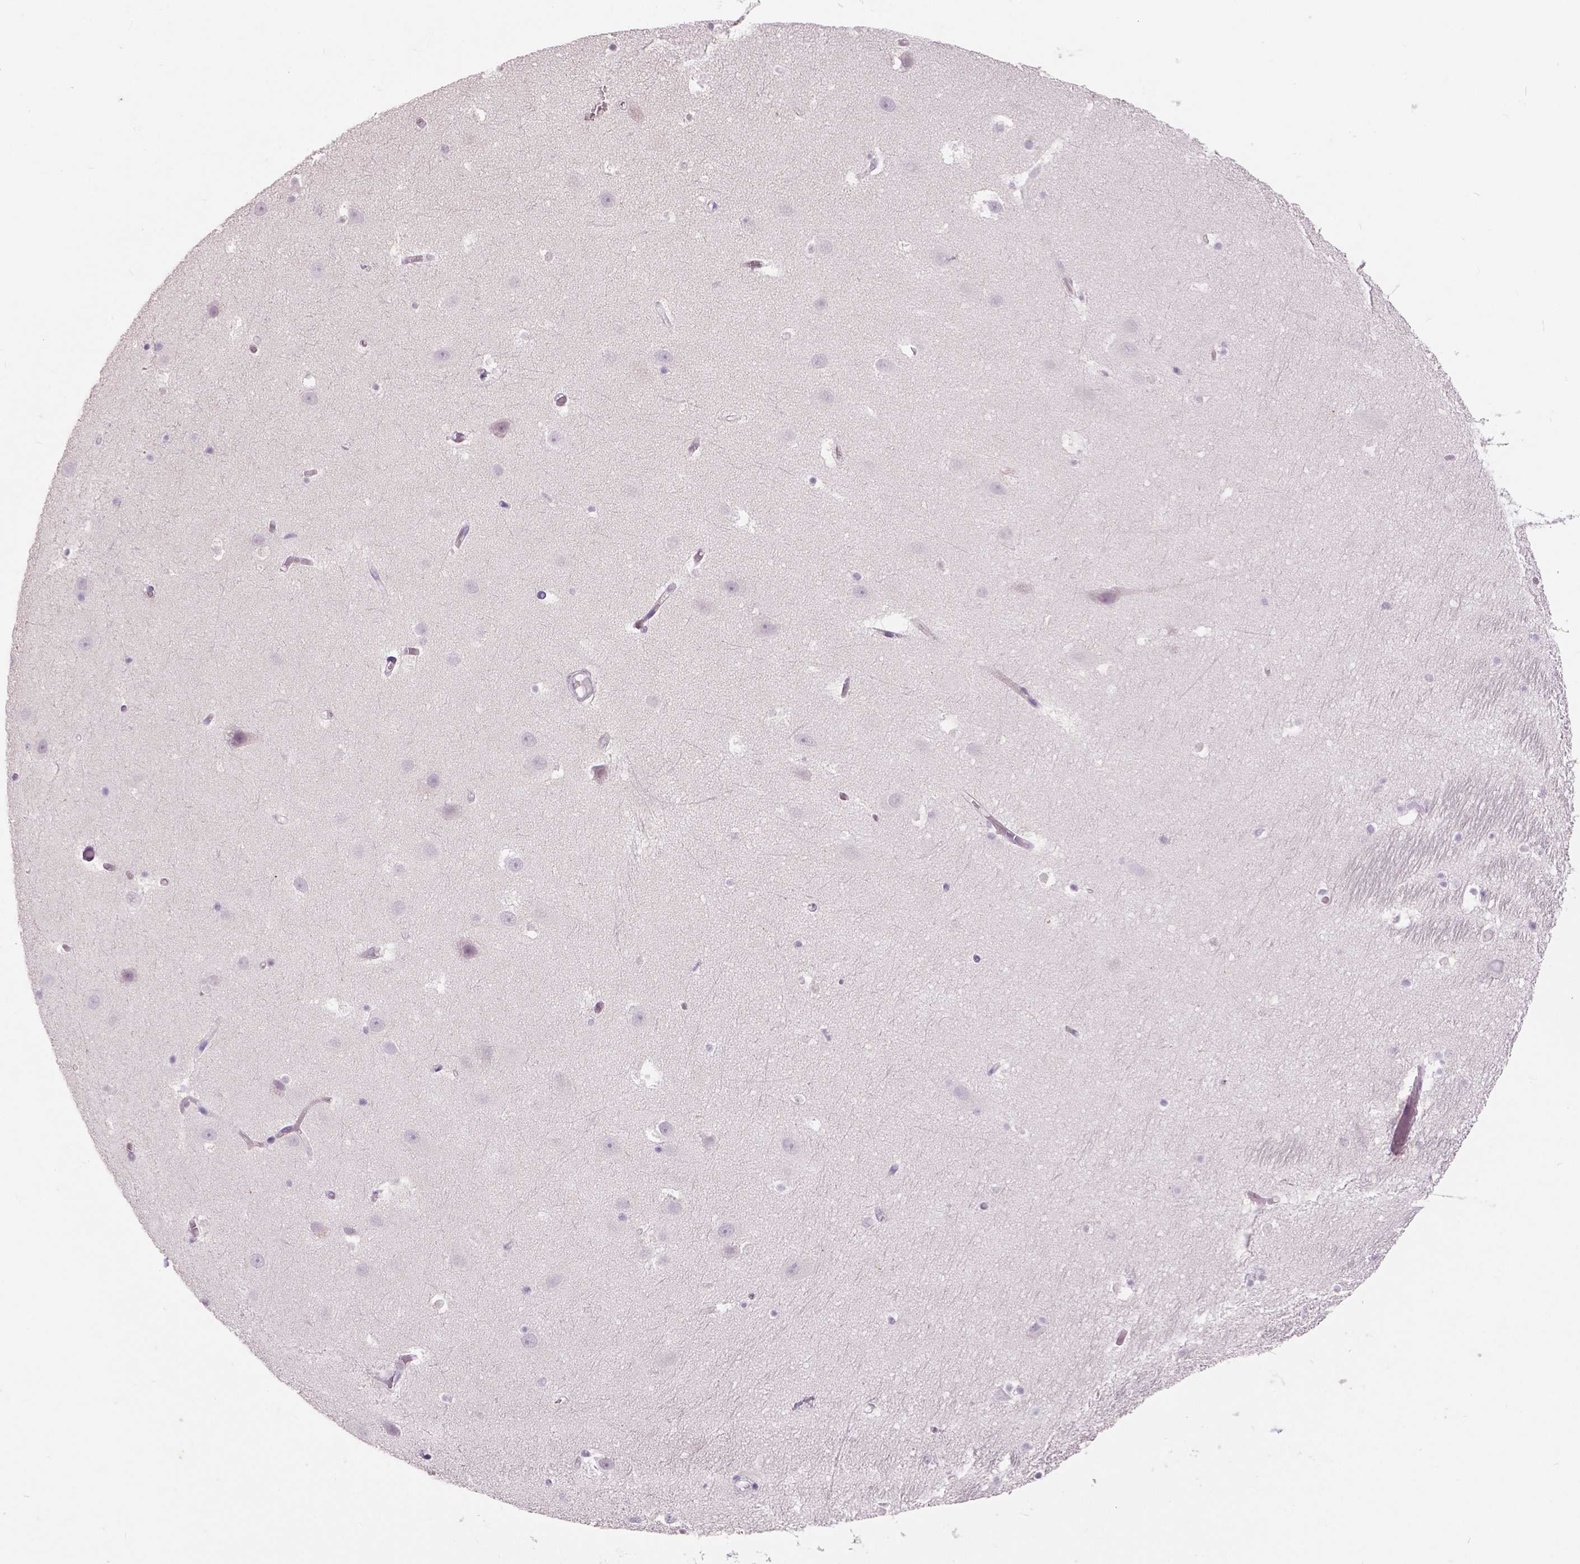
{"staining": {"intensity": "negative", "quantity": "none", "location": "none"}, "tissue": "hippocampus", "cell_type": "Glial cells", "image_type": "normal", "snomed": [{"axis": "morphology", "description": "Normal tissue, NOS"}, {"axis": "topography", "description": "Hippocampus"}], "caption": "An immunohistochemistry micrograph of unremarkable hippocampus is shown. There is no staining in glial cells of hippocampus.", "gene": "FOXA1", "patient": {"sex": "male", "age": 26}}